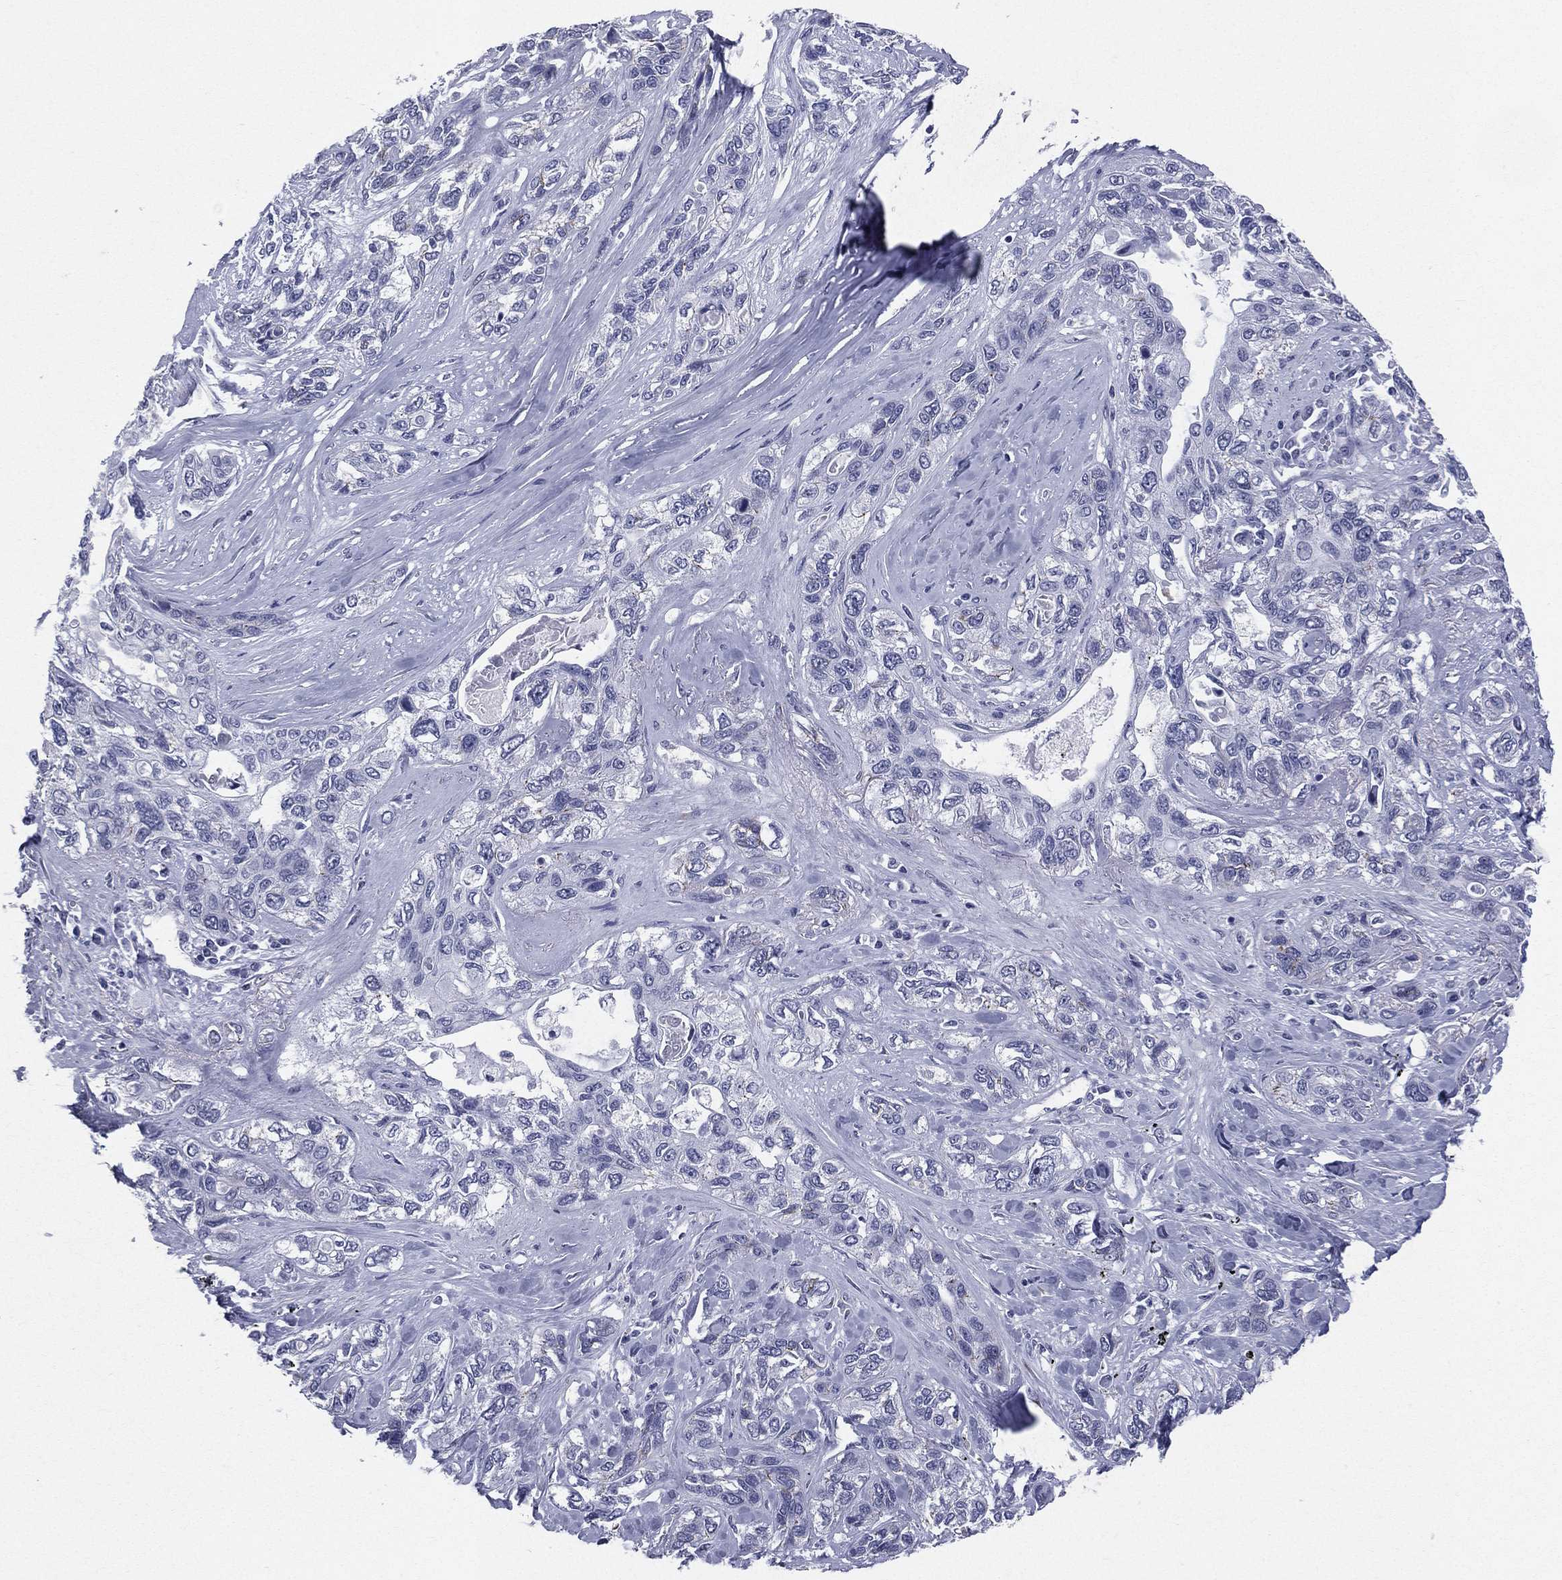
{"staining": {"intensity": "negative", "quantity": "none", "location": "none"}, "tissue": "lung cancer", "cell_type": "Tumor cells", "image_type": "cancer", "snomed": [{"axis": "morphology", "description": "Squamous cell carcinoma, NOS"}, {"axis": "topography", "description": "Lung"}], "caption": "Histopathology image shows no significant protein expression in tumor cells of squamous cell carcinoma (lung).", "gene": "HLA-DOA", "patient": {"sex": "female", "age": 70}}